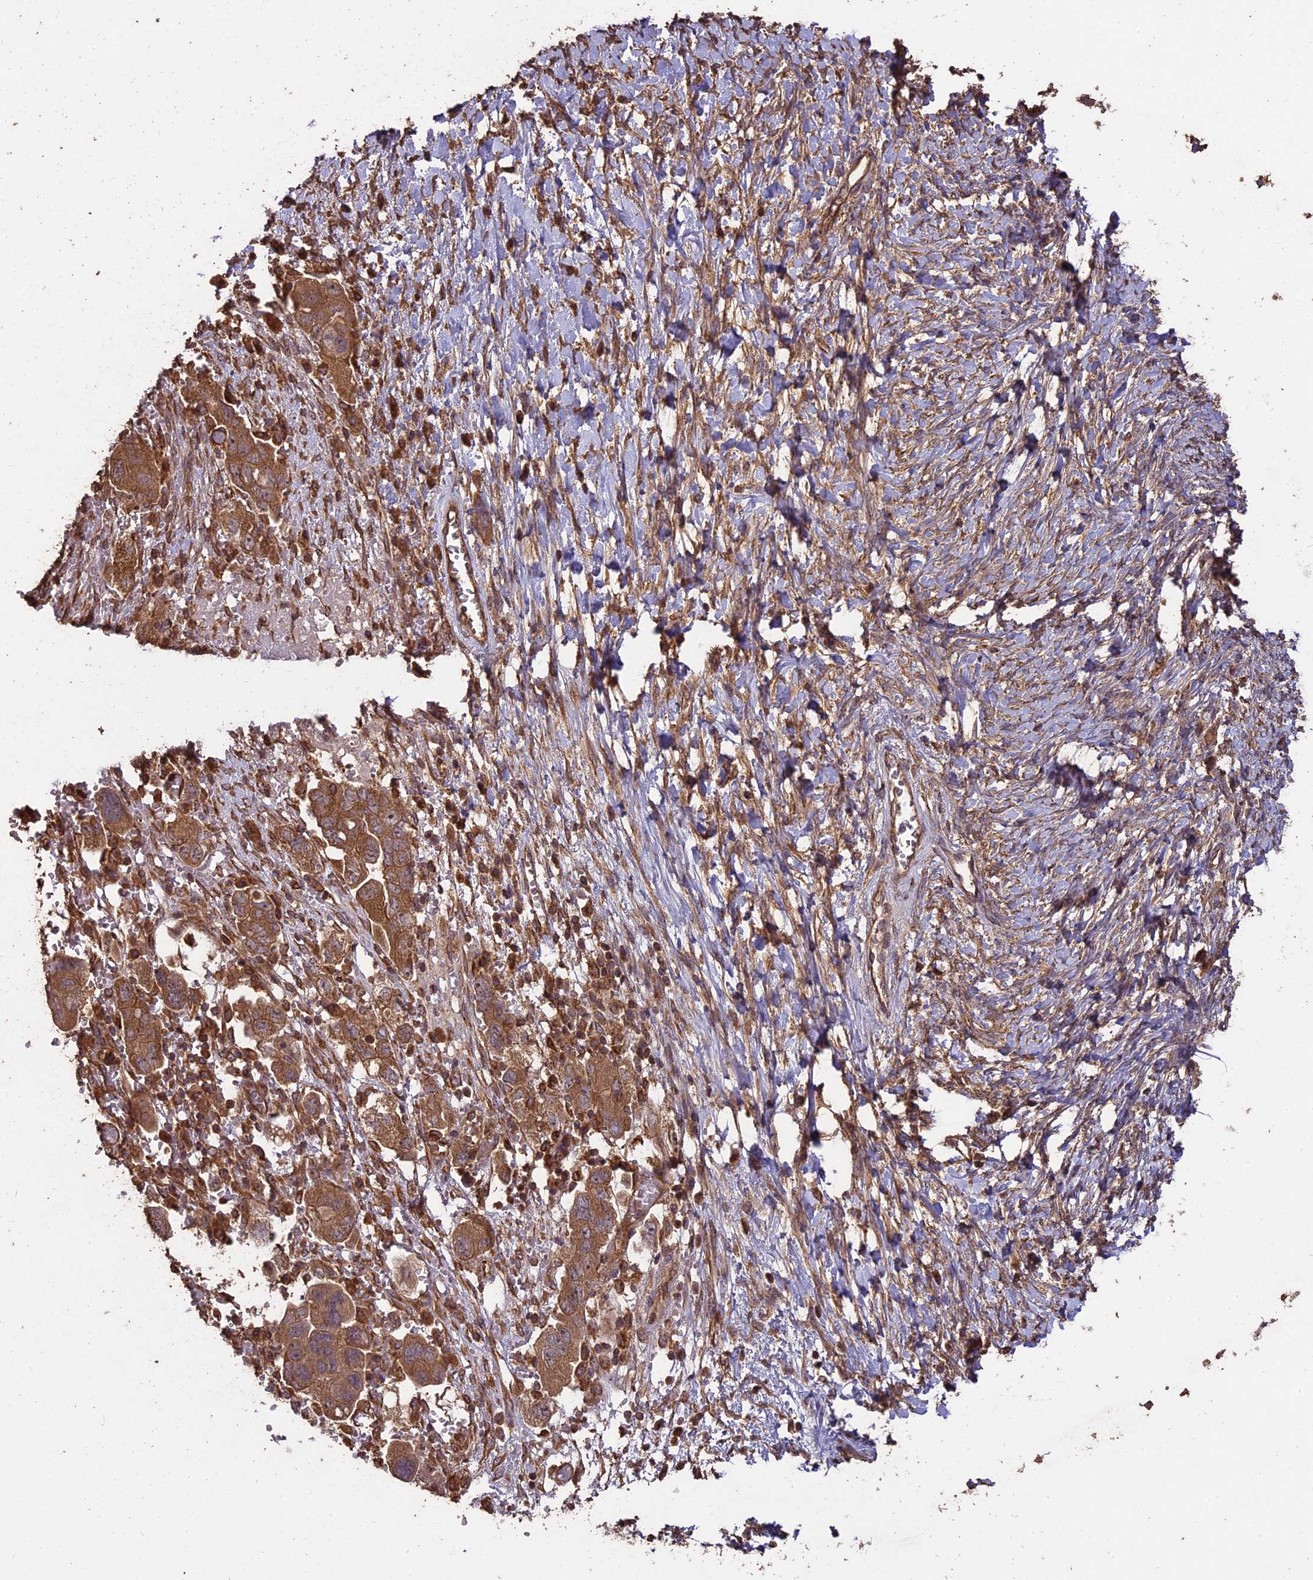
{"staining": {"intensity": "moderate", "quantity": ">75%", "location": "cytoplasmic/membranous"}, "tissue": "ovarian cancer", "cell_type": "Tumor cells", "image_type": "cancer", "snomed": [{"axis": "morphology", "description": "Carcinoma, NOS"}, {"axis": "morphology", "description": "Cystadenocarcinoma, serous, NOS"}, {"axis": "topography", "description": "Ovary"}], "caption": "This is an image of IHC staining of serous cystadenocarcinoma (ovarian), which shows moderate staining in the cytoplasmic/membranous of tumor cells.", "gene": "TTLL10", "patient": {"sex": "female", "age": 69}}